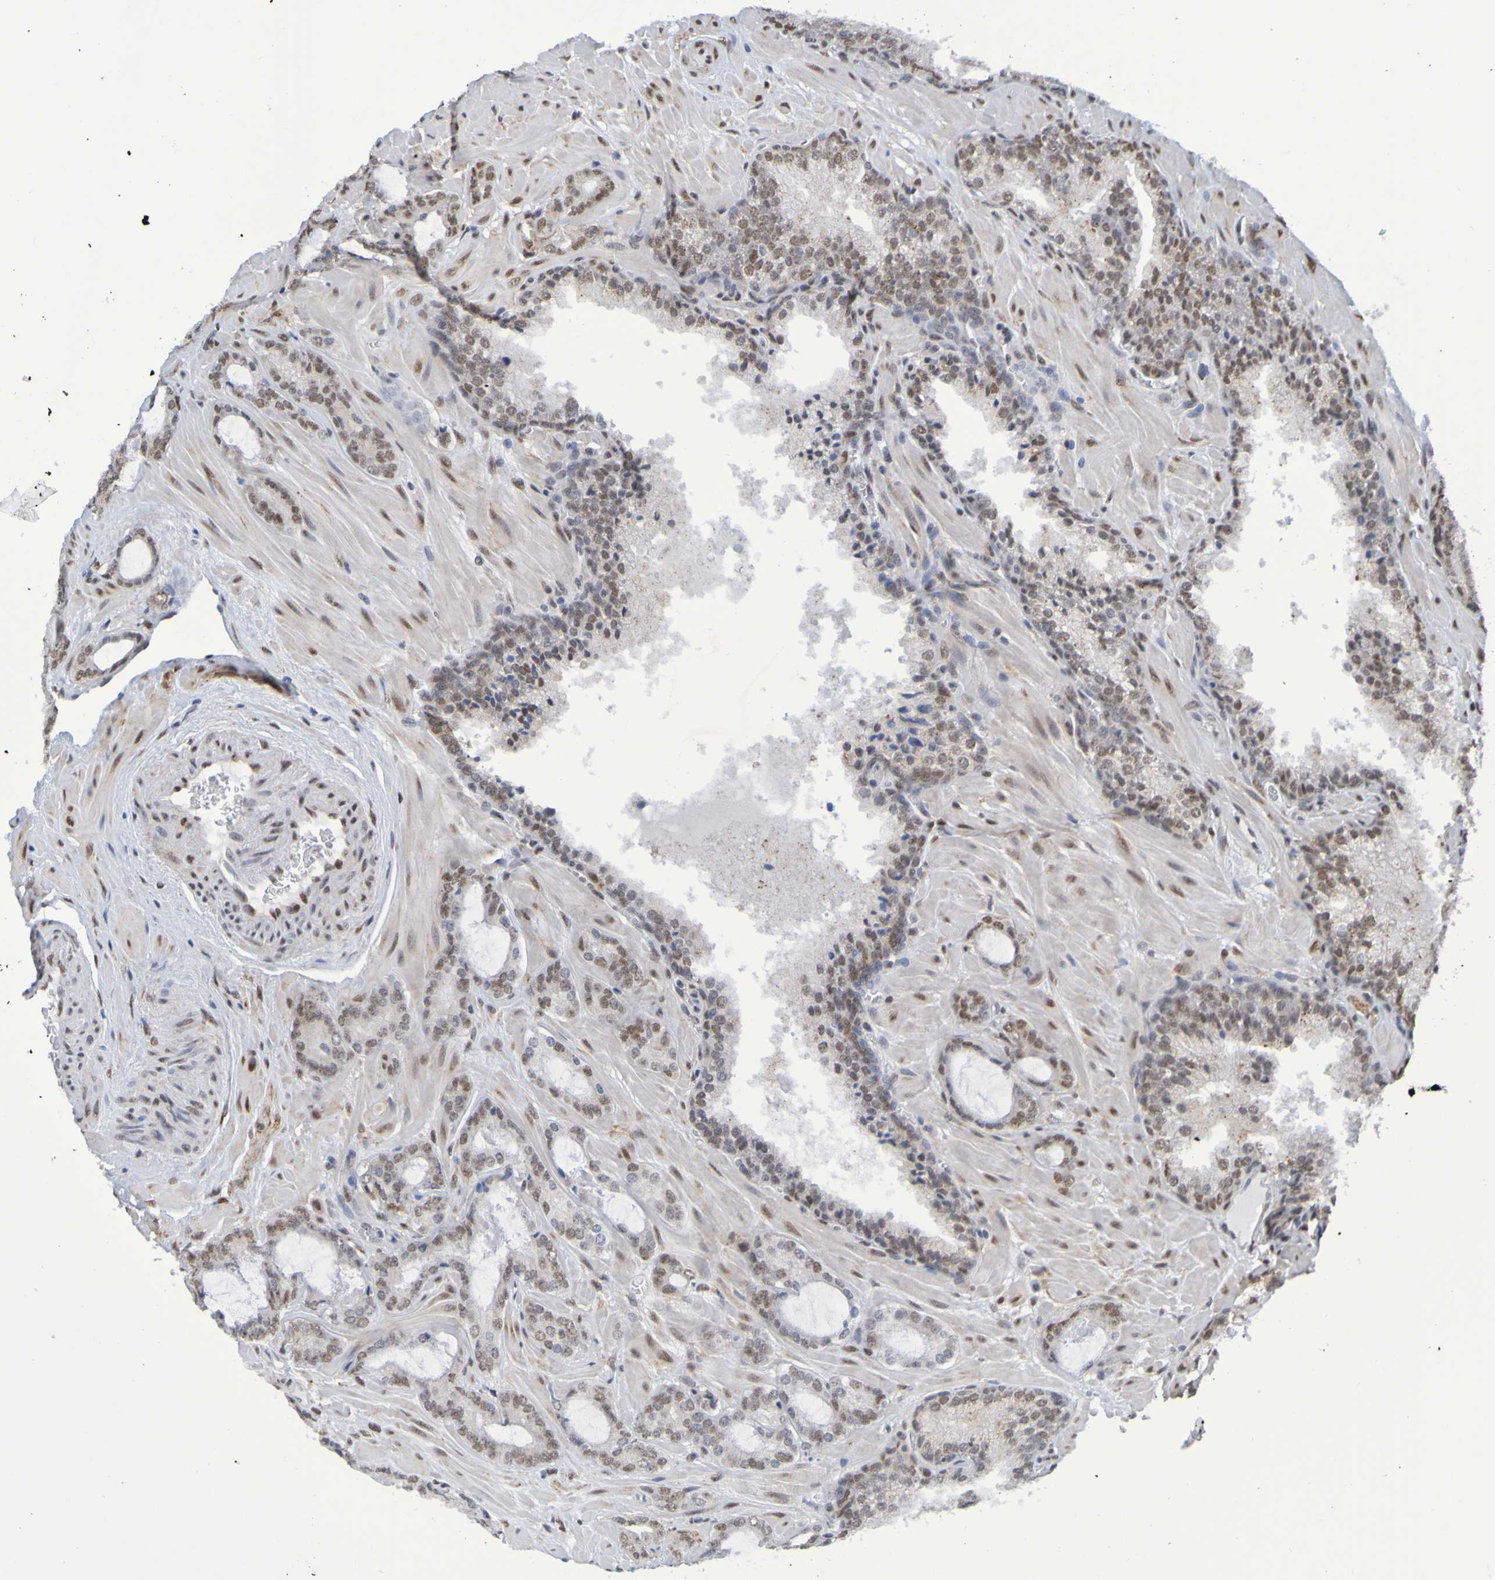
{"staining": {"intensity": "weak", "quantity": "25%-75%", "location": "nuclear"}, "tissue": "prostate cancer", "cell_type": "Tumor cells", "image_type": "cancer", "snomed": [{"axis": "morphology", "description": "Adenocarcinoma, Low grade"}, {"axis": "topography", "description": "Prostate"}], "caption": "Immunohistochemical staining of human adenocarcinoma (low-grade) (prostate) displays low levels of weak nuclear positivity in approximately 25%-75% of tumor cells.", "gene": "HDAC2", "patient": {"sex": "male", "age": 63}}